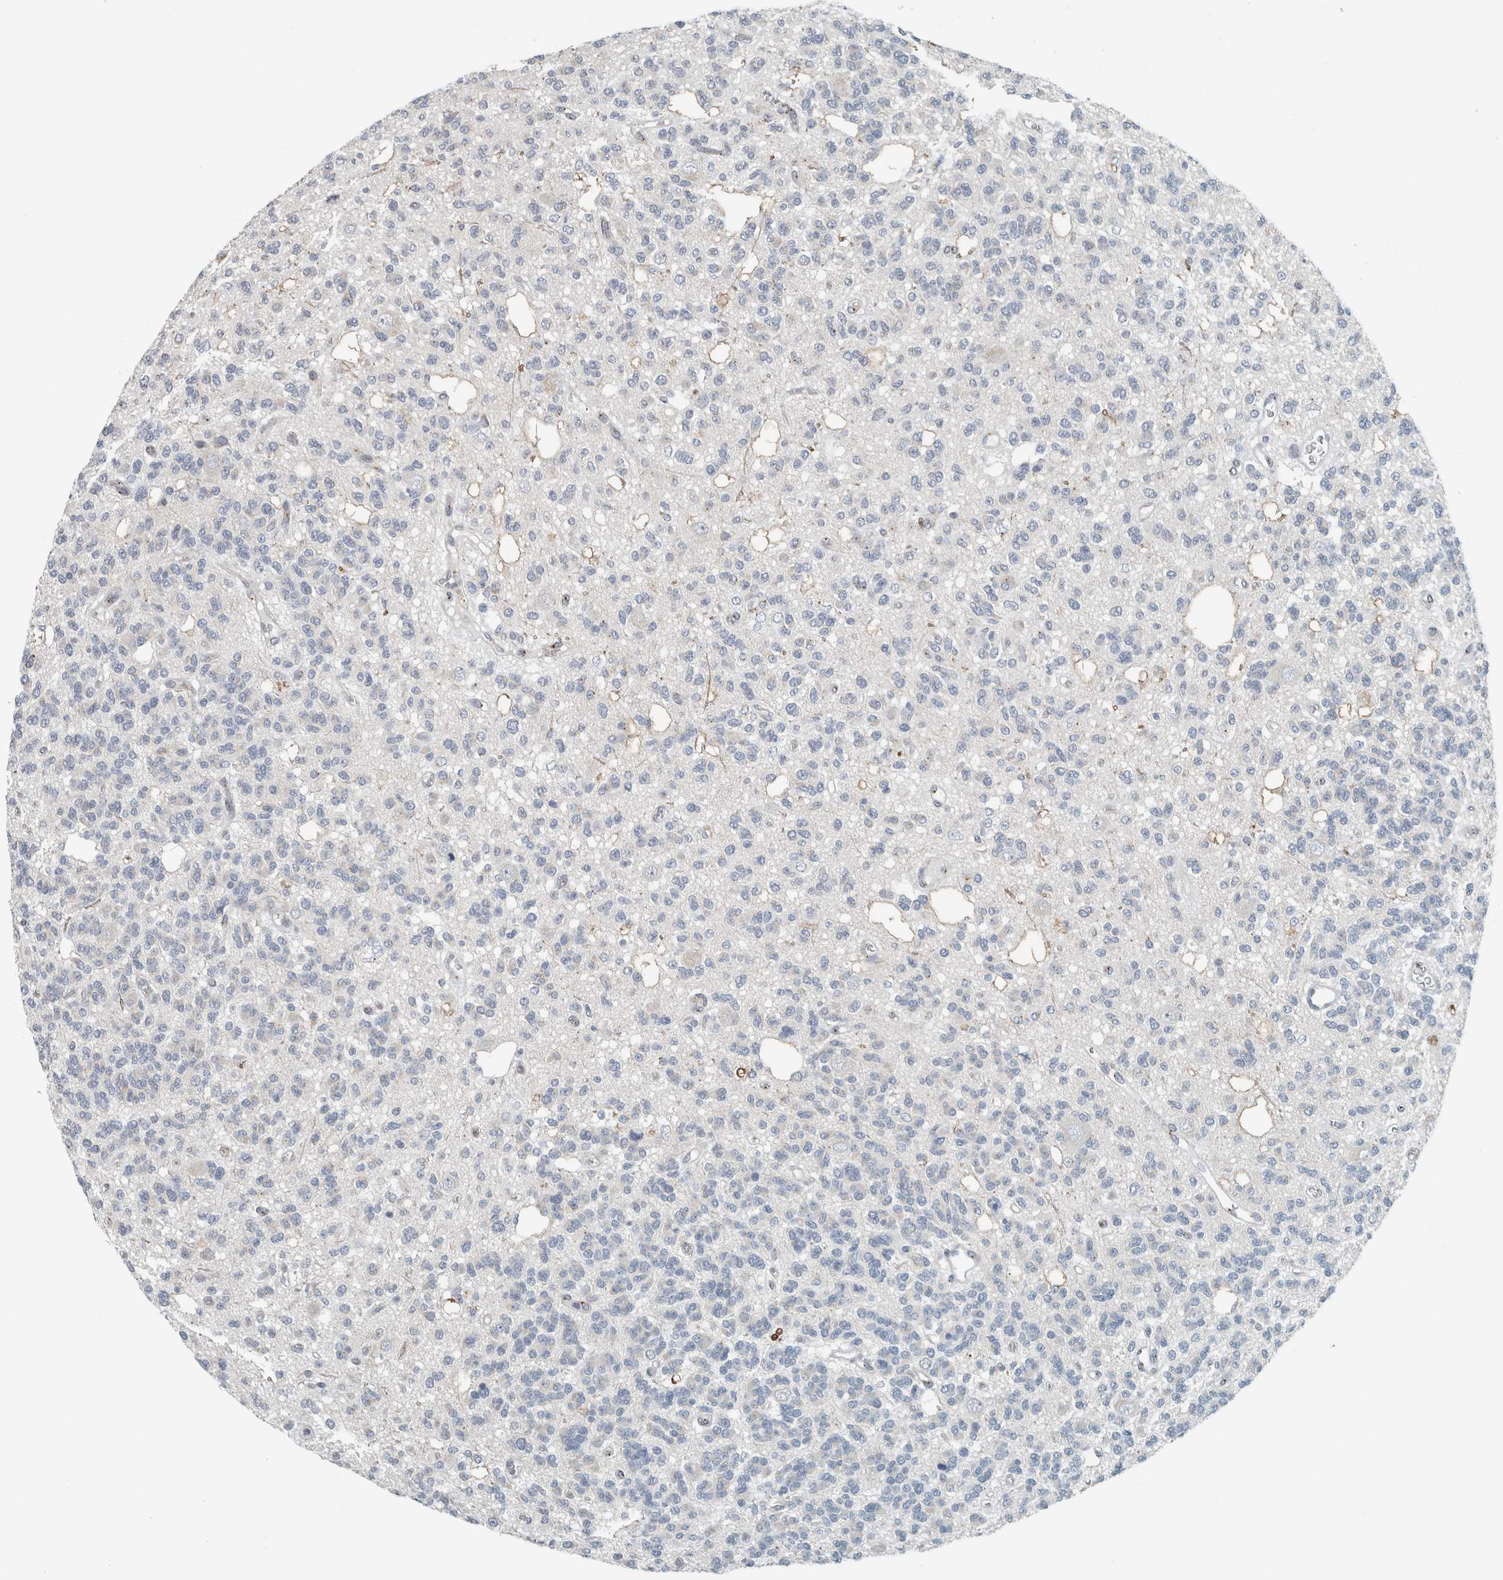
{"staining": {"intensity": "negative", "quantity": "none", "location": "none"}, "tissue": "glioma", "cell_type": "Tumor cells", "image_type": "cancer", "snomed": [{"axis": "morphology", "description": "Glioma, malignant, Low grade"}, {"axis": "topography", "description": "Brain"}], "caption": "This is a micrograph of IHC staining of glioma, which shows no staining in tumor cells.", "gene": "KIF1C", "patient": {"sex": "male", "age": 38}}